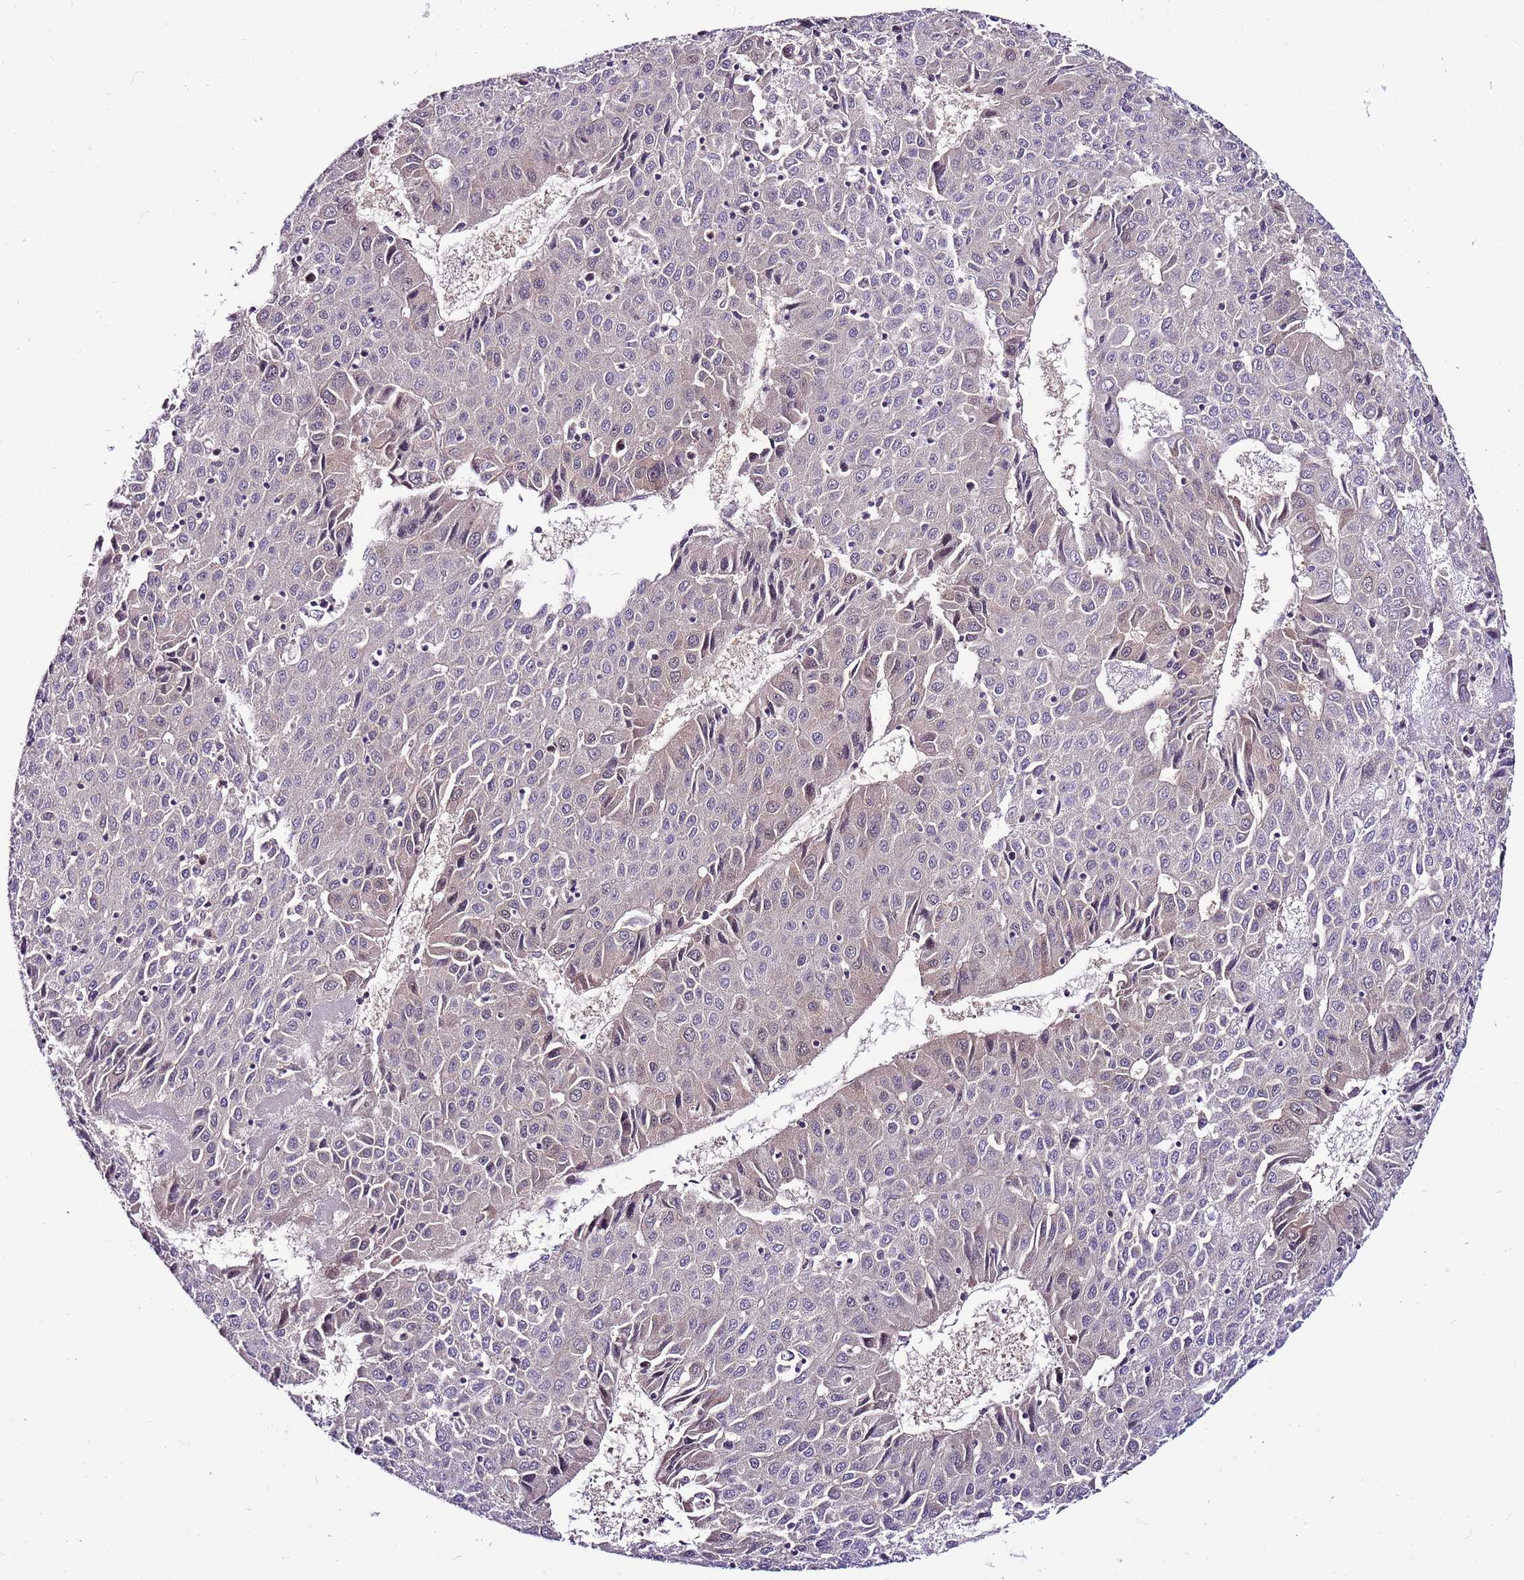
{"staining": {"intensity": "weak", "quantity": "<25%", "location": "nuclear"}, "tissue": "liver cancer", "cell_type": "Tumor cells", "image_type": "cancer", "snomed": [{"axis": "morphology", "description": "Carcinoma, Hepatocellular, NOS"}, {"axis": "topography", "description": "Liver"}], "caption": "Immunohistochemistry (IHC) image of liver cancer (hepatocellular carcinoma) stained for a protein (brown), which exhibits no positivity in tumor cells.", "gene": "POLE3", "patient": {"sex": "female", "age": 53}}